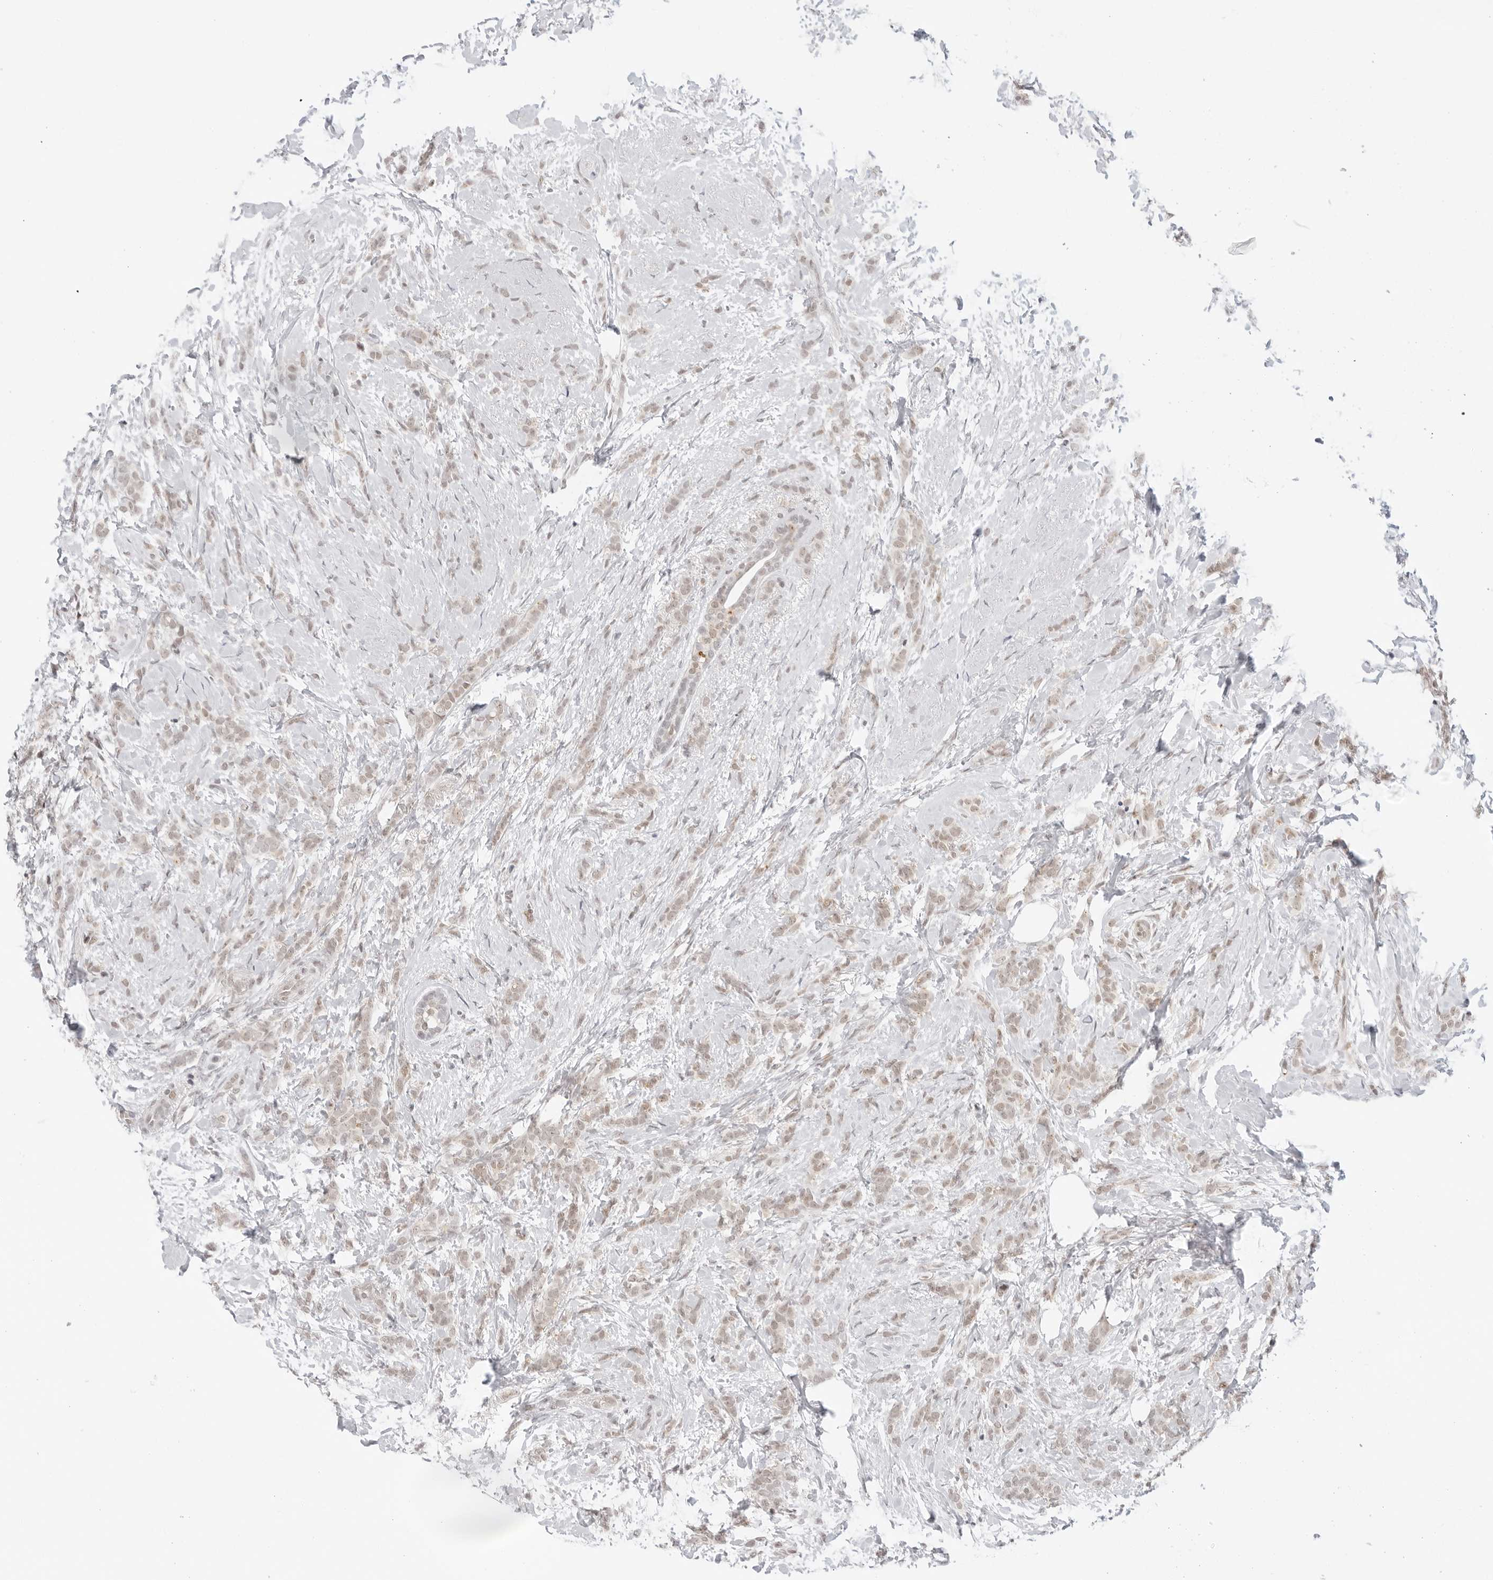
{"staining": {"intensity": "weak", "quantity": "25%-75%", "location": "nuclear"}, "tissue": "breast cancer", "cell_type": "Tumor cells", "image_type": "cancer", "snomed": [{"axis": "morphology", "description": "Lobular carcinoma, in situ"}, {"axis": "morphology", "description": "Lobular carcinoma"}, {"axis": "topography", "description": "Breast"}], "caption": "Immunohistochemistry (IHC) of human breast lobular carcinoma exhibits low levels of weak nuclear staining in approximately 25%-75% of tumor cells.", "gene": "TCIM", "patient": {"sex": "female", "age": 41}}